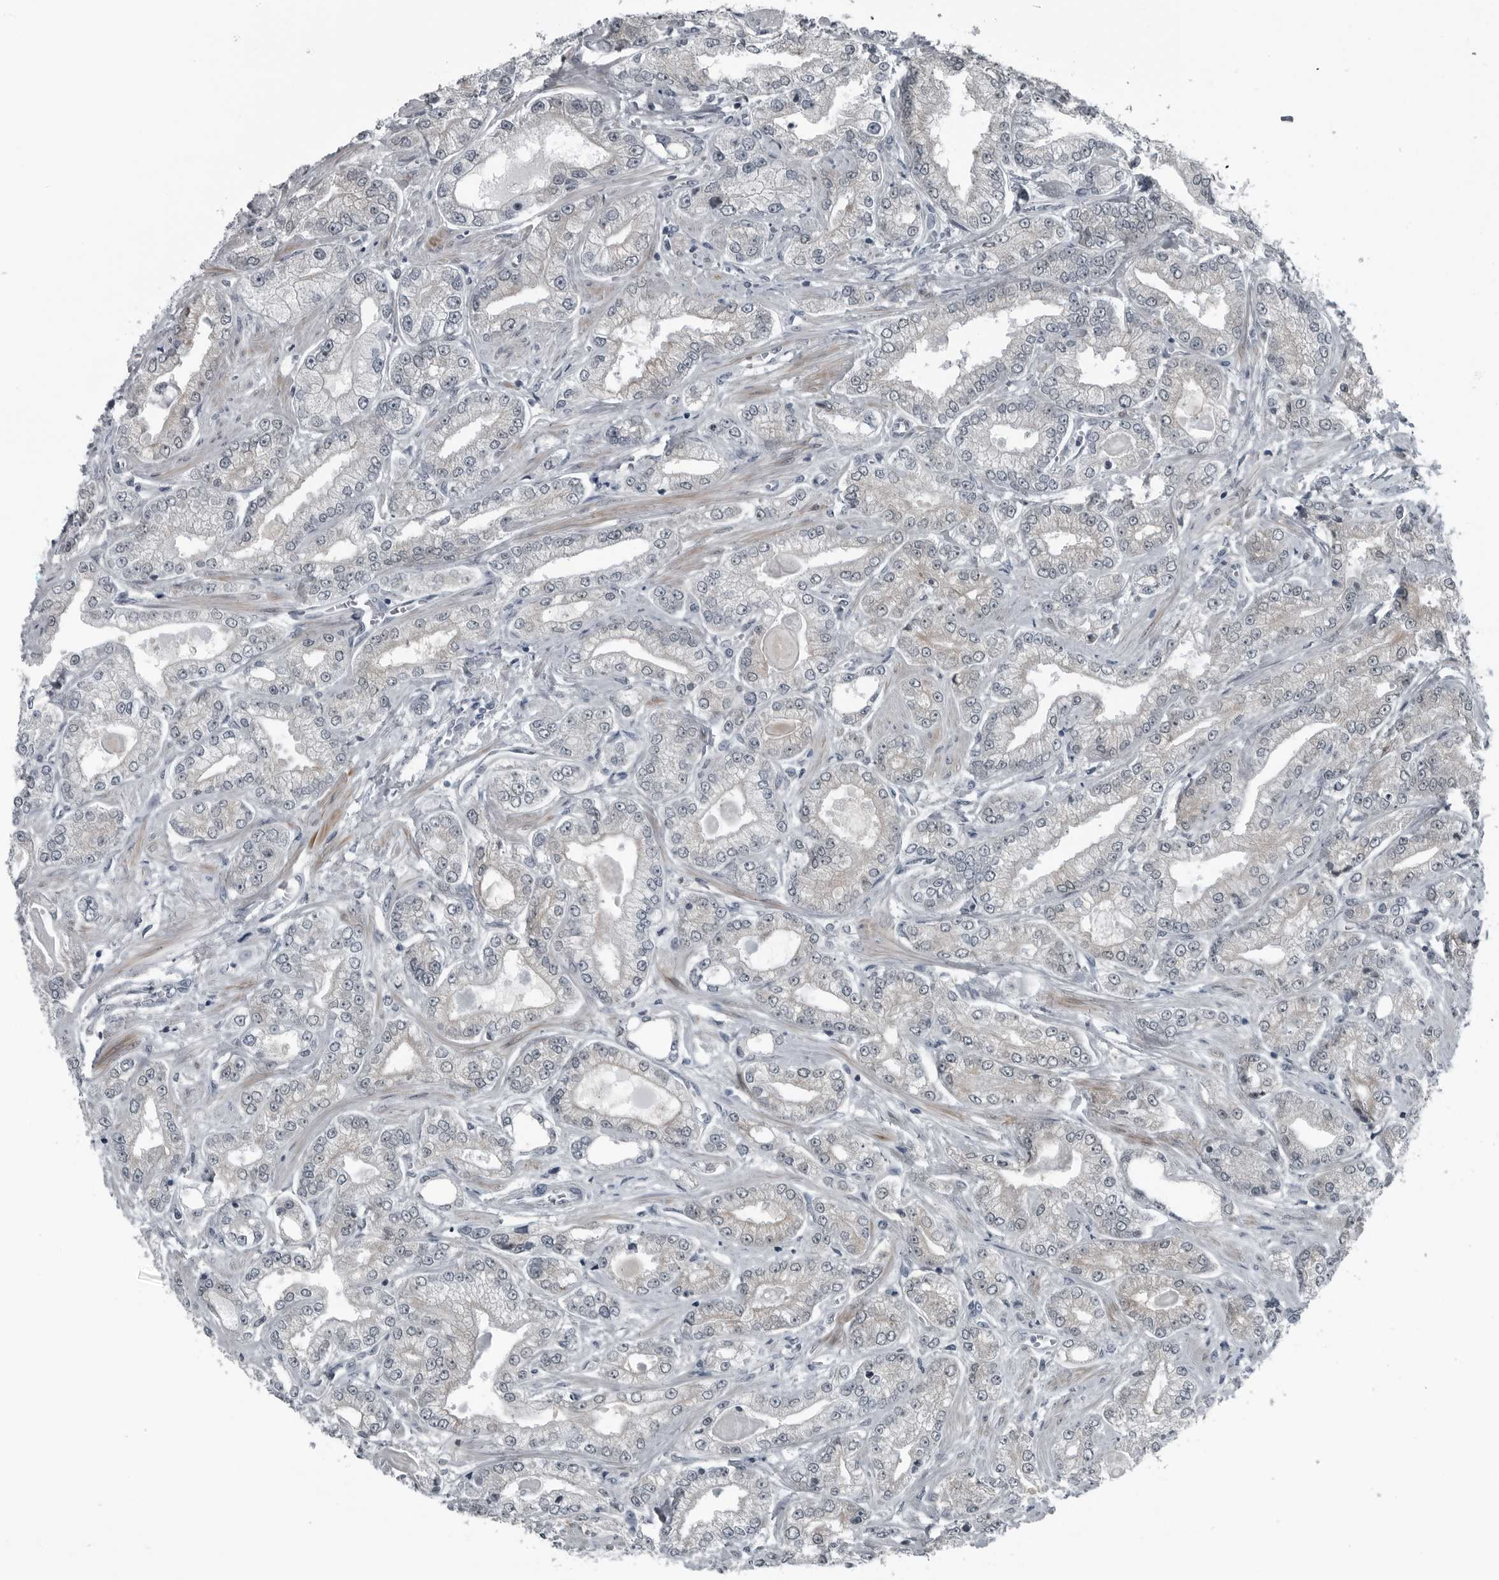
{"staining": {"intensity": "negative", "quantity": "none", "location": "none"}, "tissue": "prostate cancer", "cell_type": "Tumor cells", "image_type": "cancer", "snomed": [{"axis": "morphology", "description": "Adenocarcinoma, Low grade"}, {"axis": "topography", "description": "Prostate"}], "caption": "High magnification brightfield microscopy of prostate cancer stained with DAB (brown) and counterstained with hematoxylin (blue): tumor cells show no significant positivity.", "gene": "DNAAF11", "patient": {"sex": "male", "age": 62}}